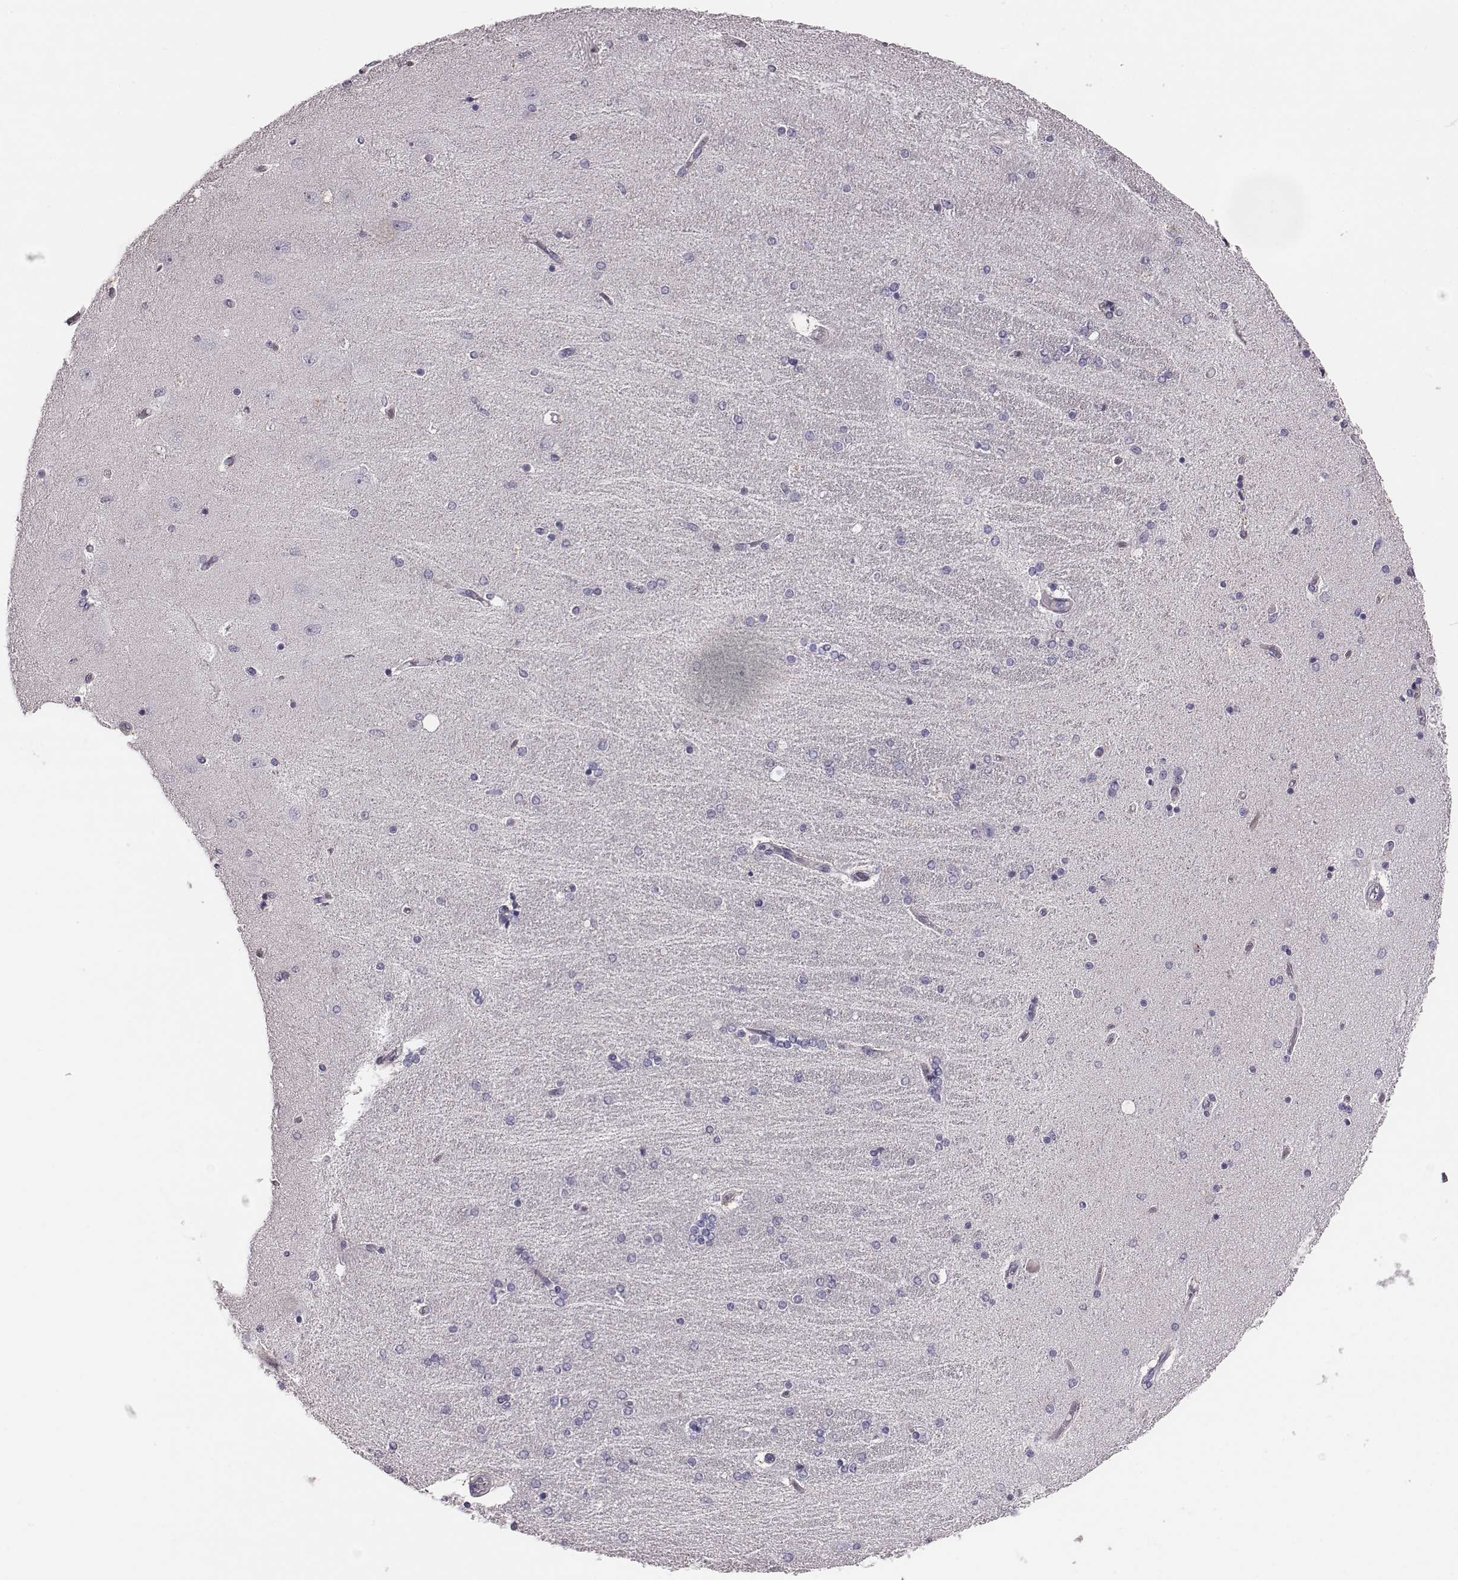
{"staining": {"intensity": "negative", "quantity": "none", "location": "none"}, "tissue": "hippocampus", "cell_type": "Glial cells", "image_type": "normal", "snomed": [{"axis": "morphology", "description": "Normal tissue, NOS"}, {"axis": "topography", "description": "Hippocampus"}], "caption": "Protein analysis of benign hippocampus displays no significant expression in glial cells. (Immunohistochemistry, brightfield microscopy, high magnification).", "gene": "CRISP1", "patient": {"sex": "female", "age": 54}}